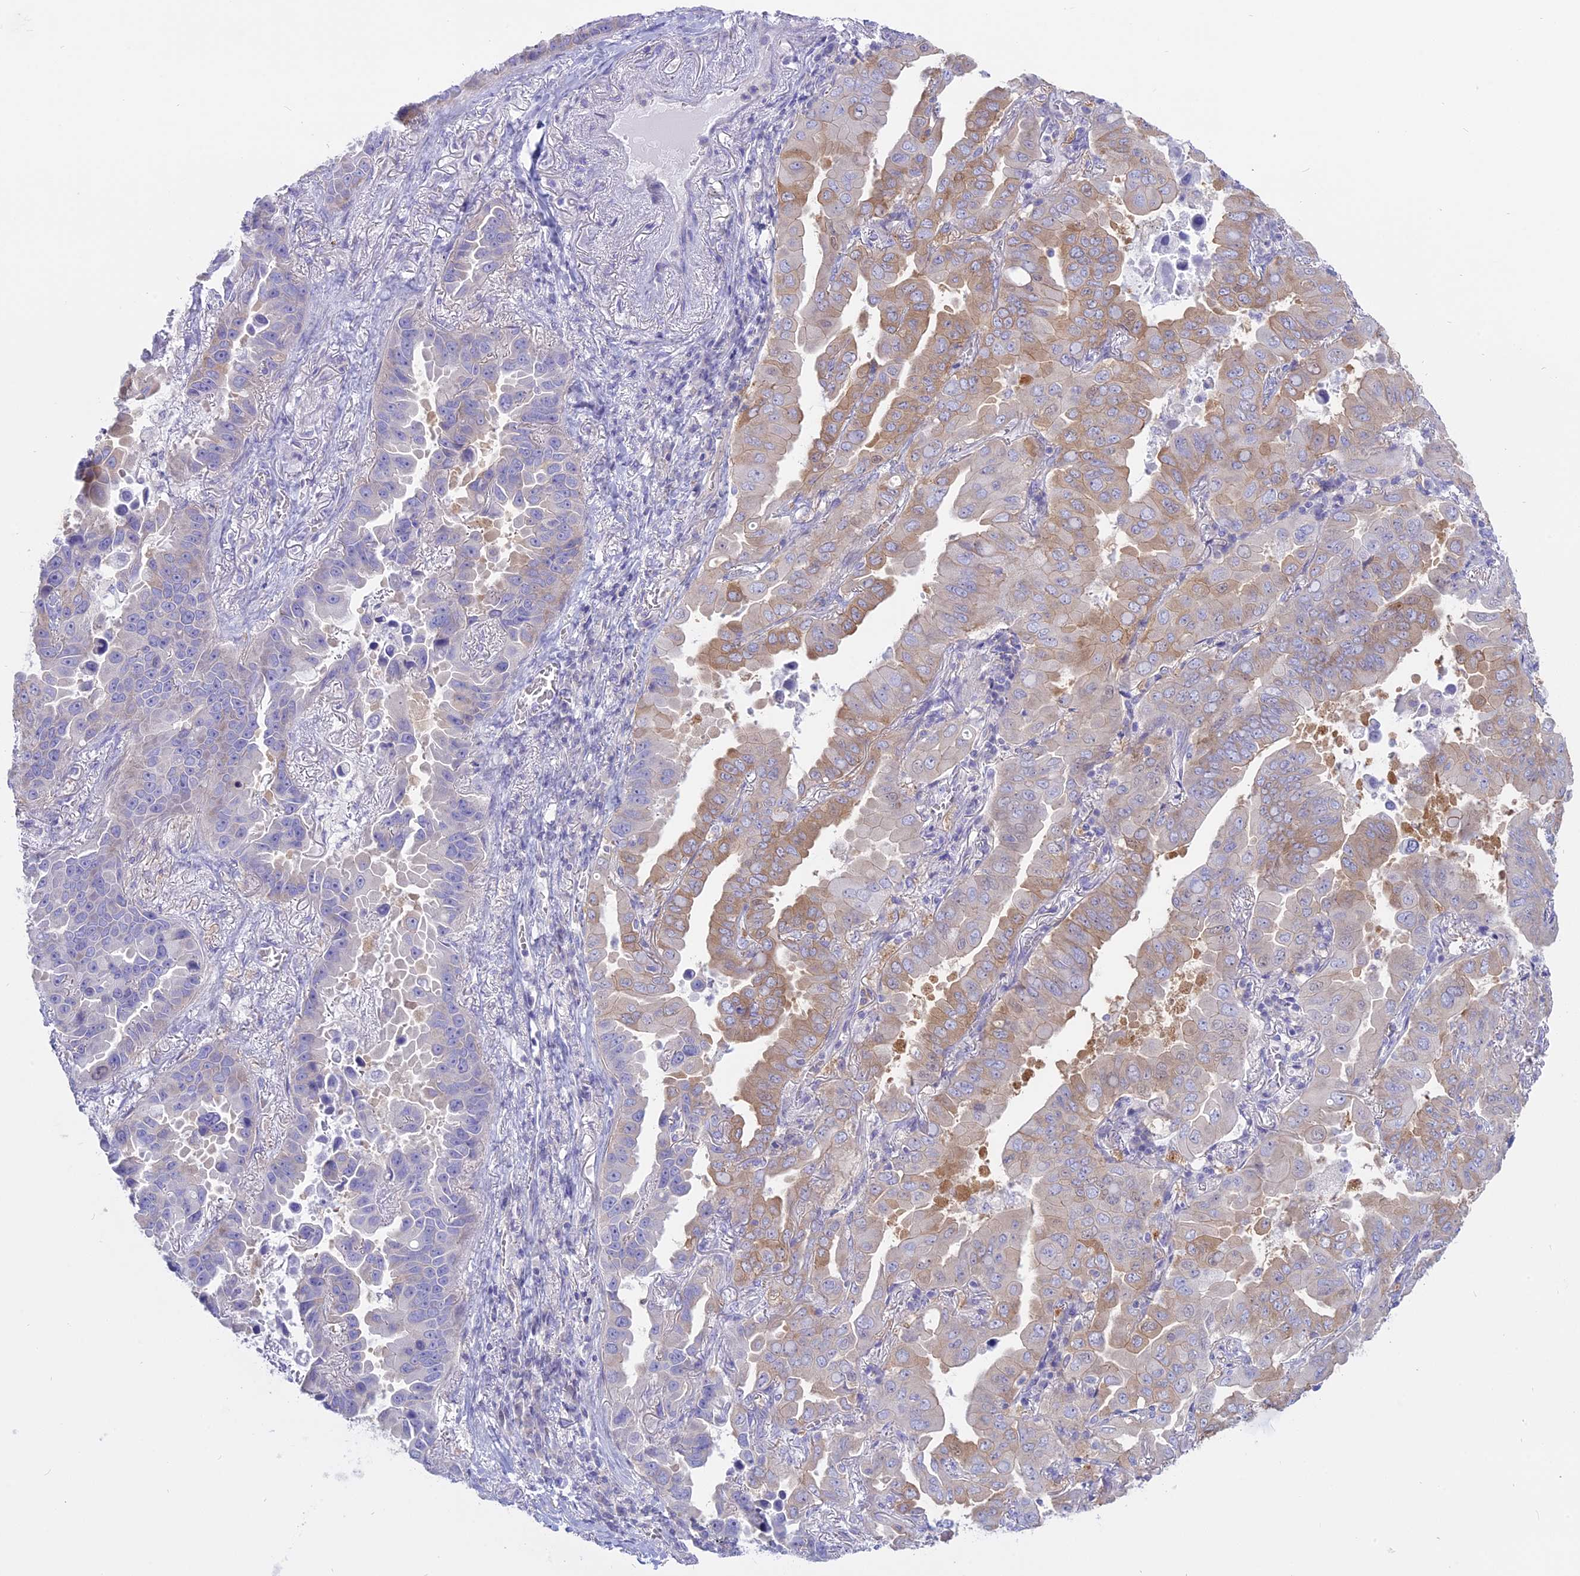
{"staining": {"intensity": "moderate", "quantity": "25%-75%", "location": "cytoplasmic/membranous"}, "tissue": "lung cancer", "cell_type": "Tumor cells", "image_type": "cancer", "snomed": [{"axis": "morphology", "description": "Adenocarcinoma, NOS"}, {"axis": "topography", "description": "Lung"}], "caption": "A brown stain labels moderate cytoplasmic/membranous staining of a protein in human lung cancer (adenocarcinoma) tumor cells.", "gene": "AHCYL1", "patient": {"sex": "male", "age": 64}}